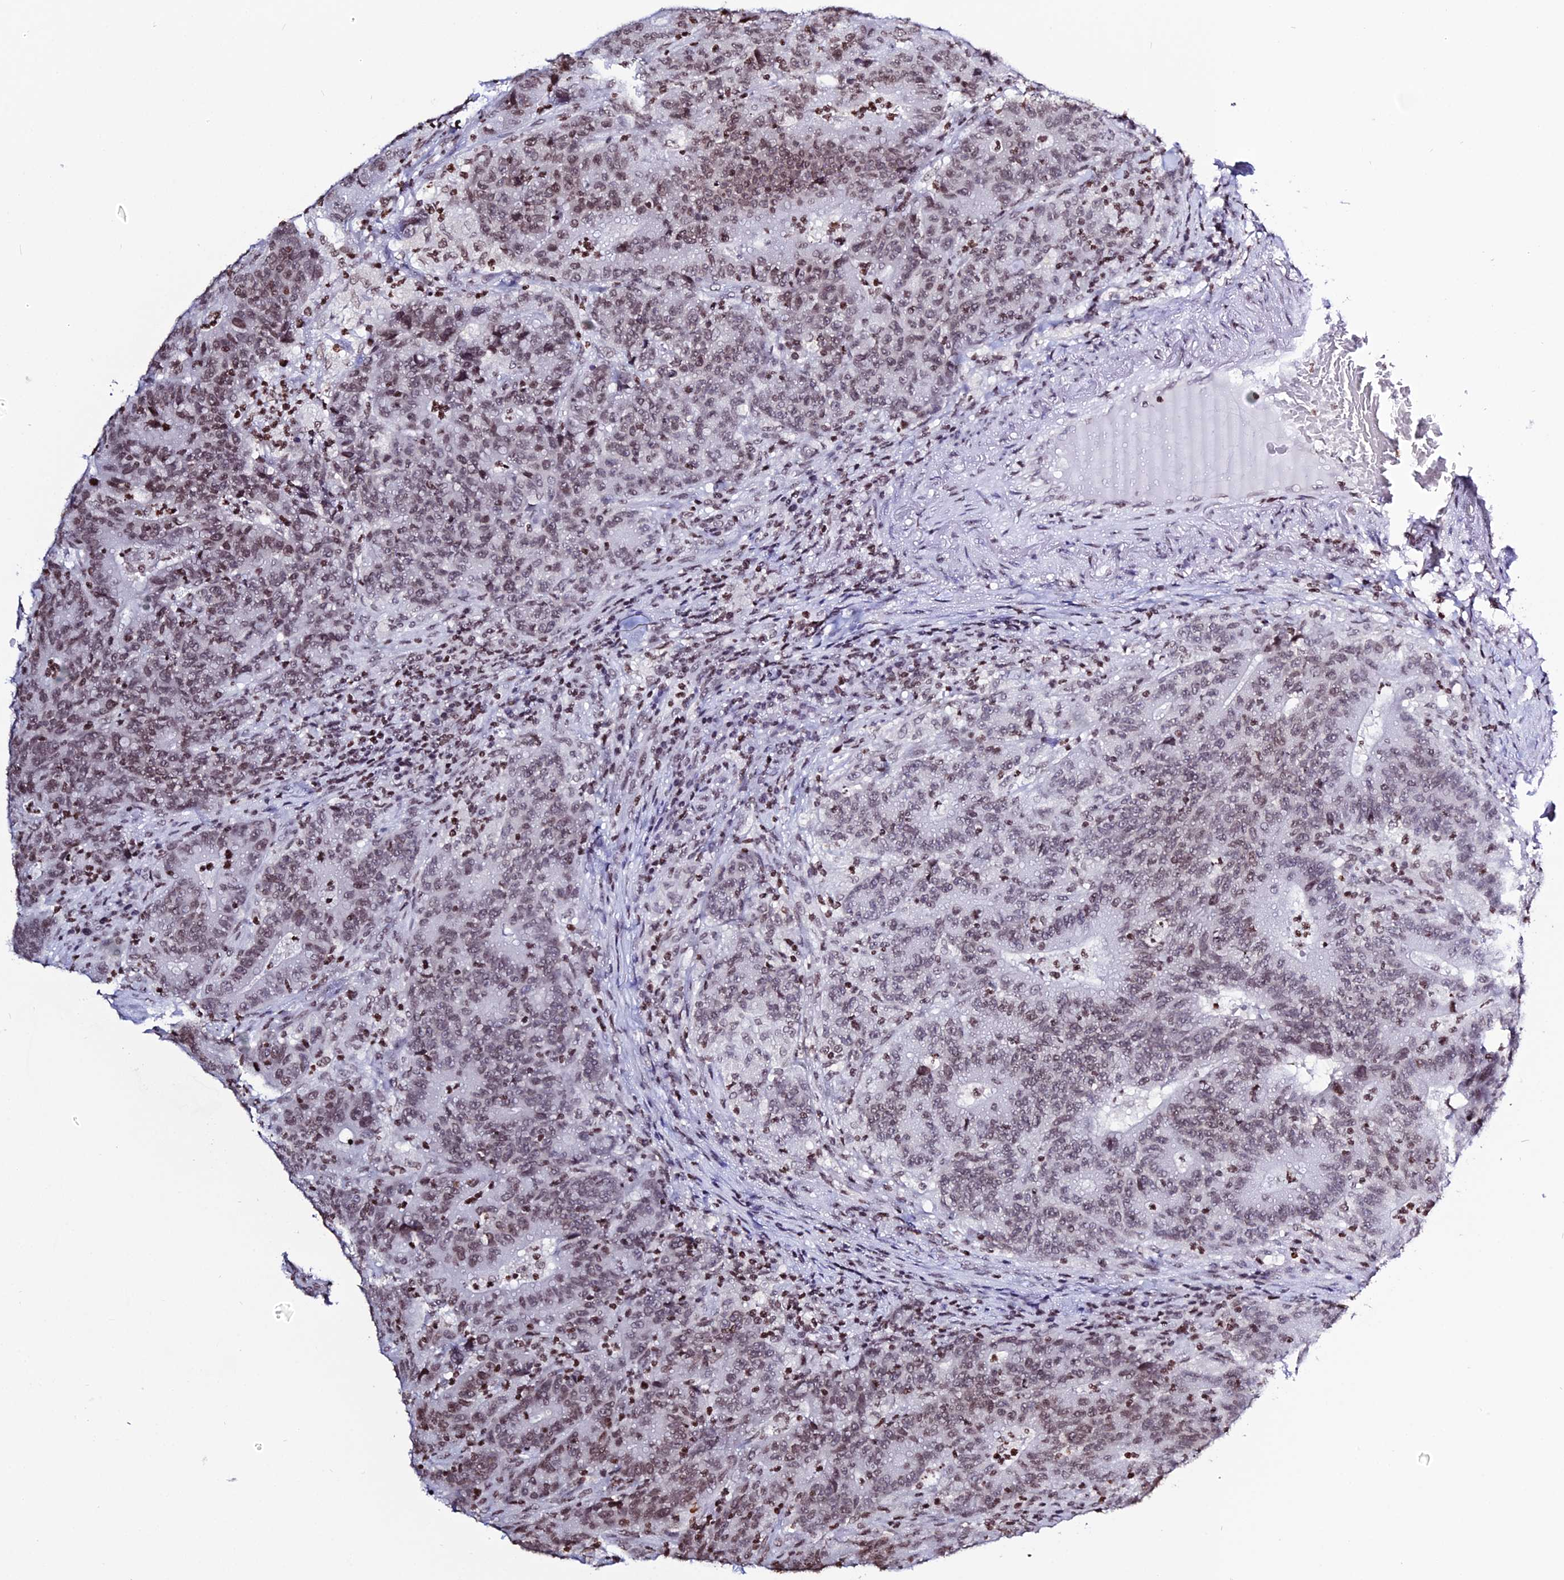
{"staining": {"intensity": "moderate", "quantity": ">75%", "location": "nuclear"}, "tissue": "colorectal cancer", "cell_type": "Tumor cells", "image_type": "cancer", "snomed": [{"axis": "morphology", "description": "Normal tissue, NOS"}, {"axis": "morphology", "description": "Adenocarcinoma, NOS"}, {"axis": "topography", "description": "Colon"}], "caption": "Human colorectal cancer stained for a protein (brown) shows moderate nuclear positive positivity in about >75% of tumor cells.", "gene": "MACROH2A2", "patient": {"sex": "female", "age": 75}}